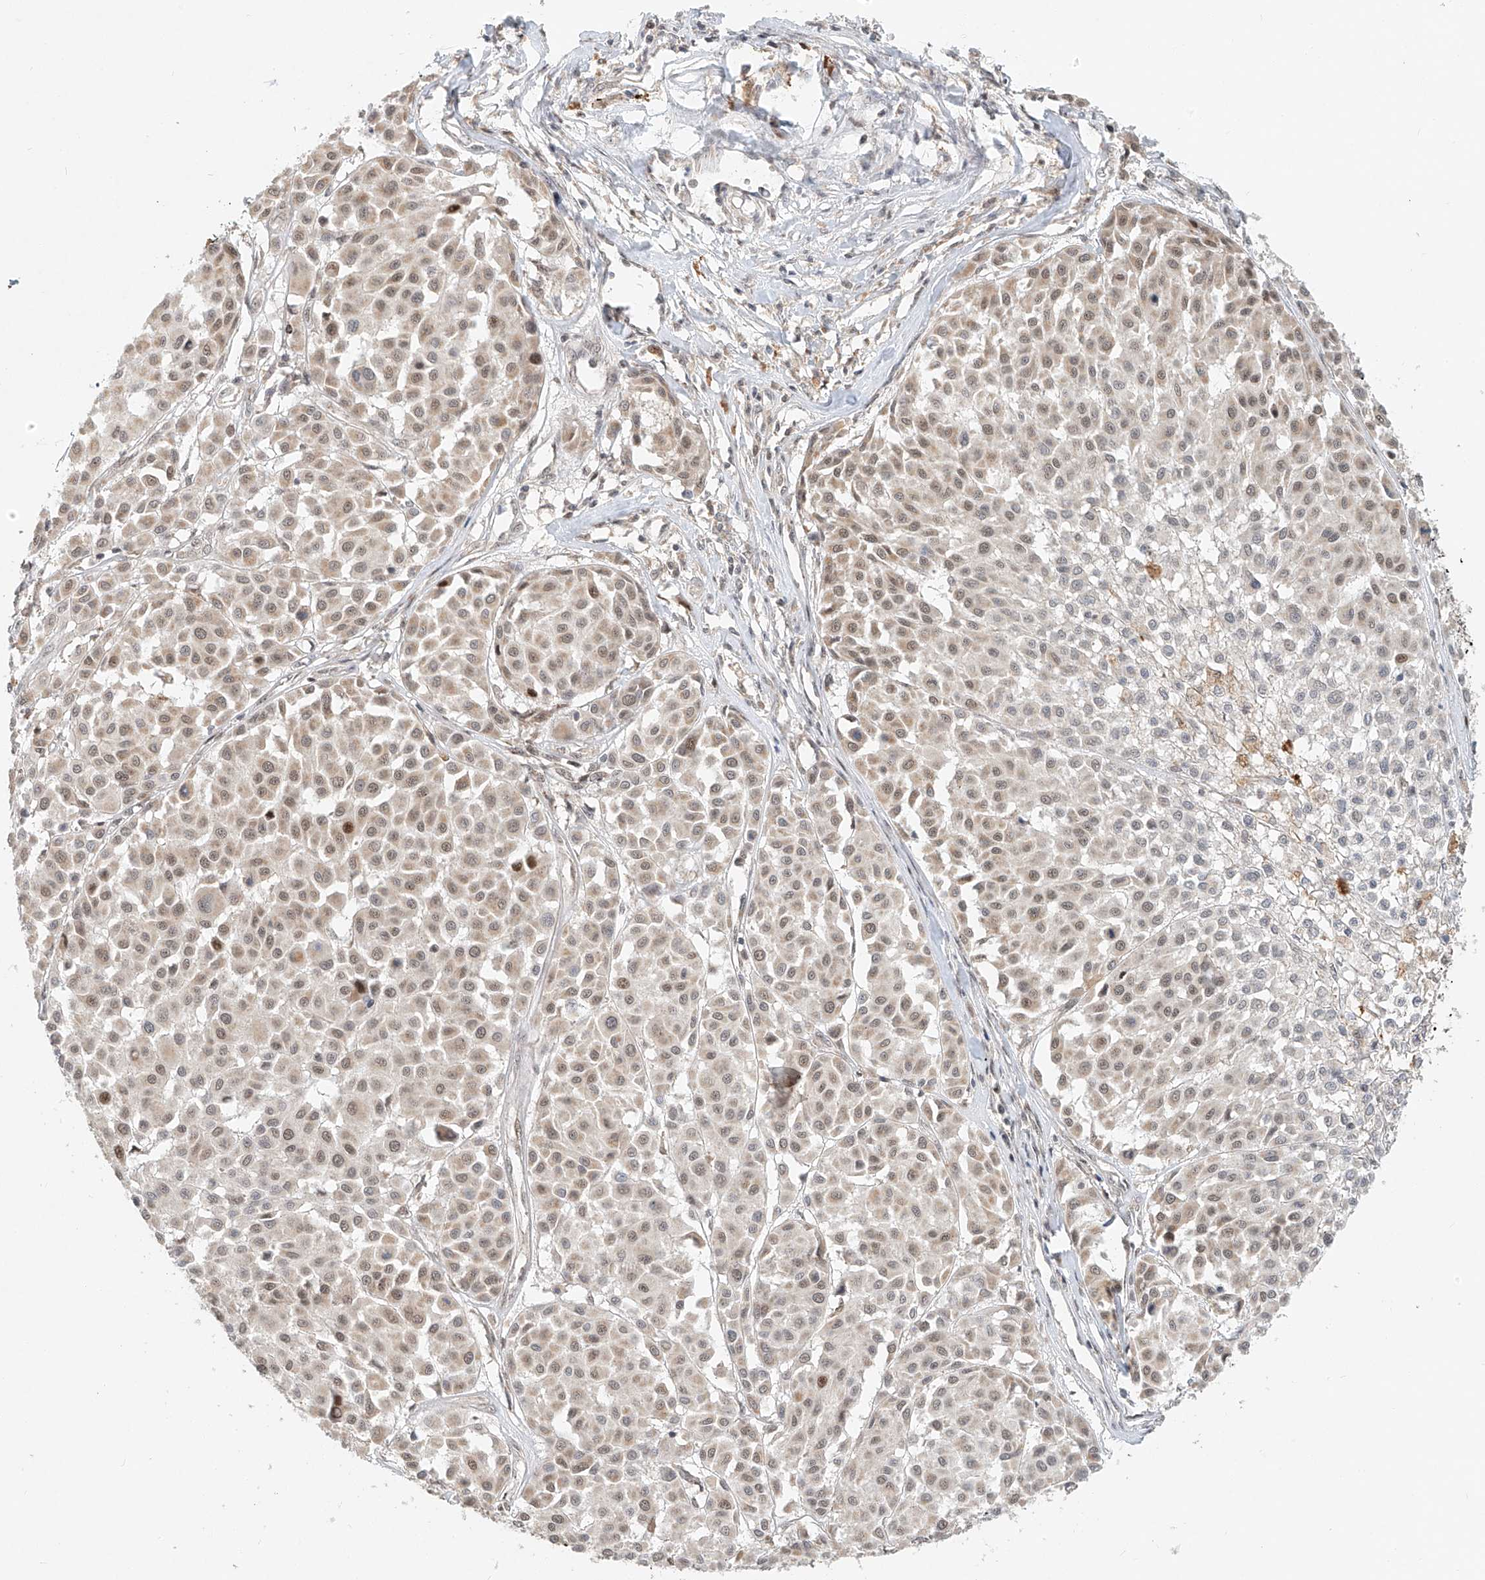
{"staining": {"intensity": "weak", "quantity": "<25%", "location": "nuclear"}, "tissue": "melanoma", "cell_type": "Tumor cells", "image_type": "cancer", "snomed": [{"axis": "morphology", "description": "Malignant melanoma, Metastatic site"}, {"axis": "topography", "description": "Soft tissue"}], "caption": "This image is of malignant melanoma (metastatic site) stained with immunohistochemistry to label a protein in brown with the nuclei are counter-stained blue. There is no expression in tumor cells. (DAB (3,3'-diaminobenzidine) immunohistochemistry visualized using brightfield microscopy, high magnification).", "gene": "SYTL3", "patient": {"sex": "male", "age": 41}}